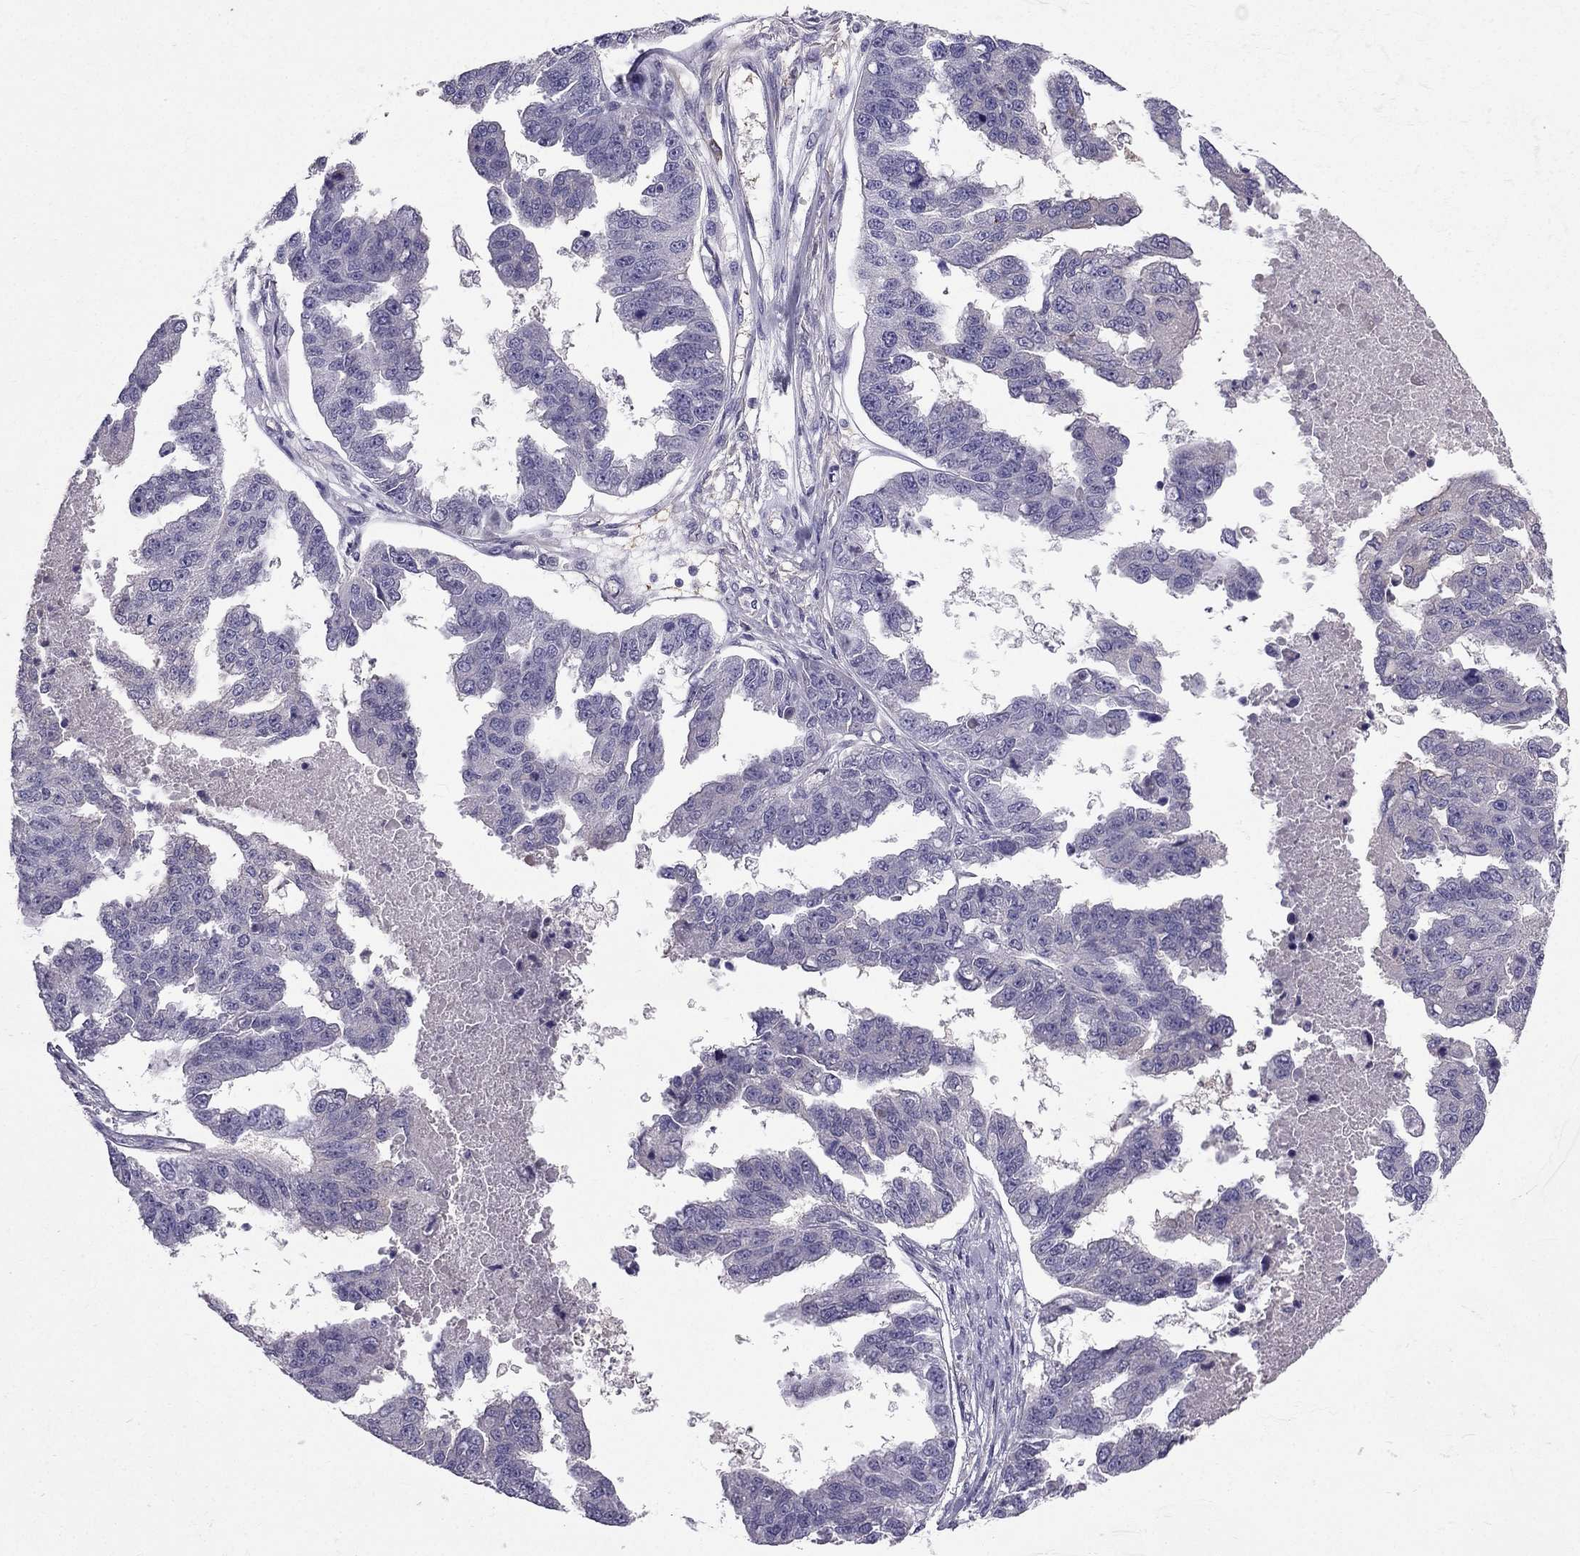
{"staining": {"intensity": "negative", "quantity": "none", "location": "none"}, "tissue": "ovarian cancer", "cell_type": "Tumor cells", "image_type": "cancer", "snomed": [{"axis": "morphology", "description": "Cystadenocarcinoma, serous, NOS"}, {"axis": "topography", "description": "Ovary"}], "caption": "An immunohistochemistry histopathology image of ovarian serous cystadenocarcinoma is shown. There is no staining in tumor cells of ovarian serous cystadenocarcinoma.", "gene": "SYT5", "patient": {"sex": "female", "age": 58}}